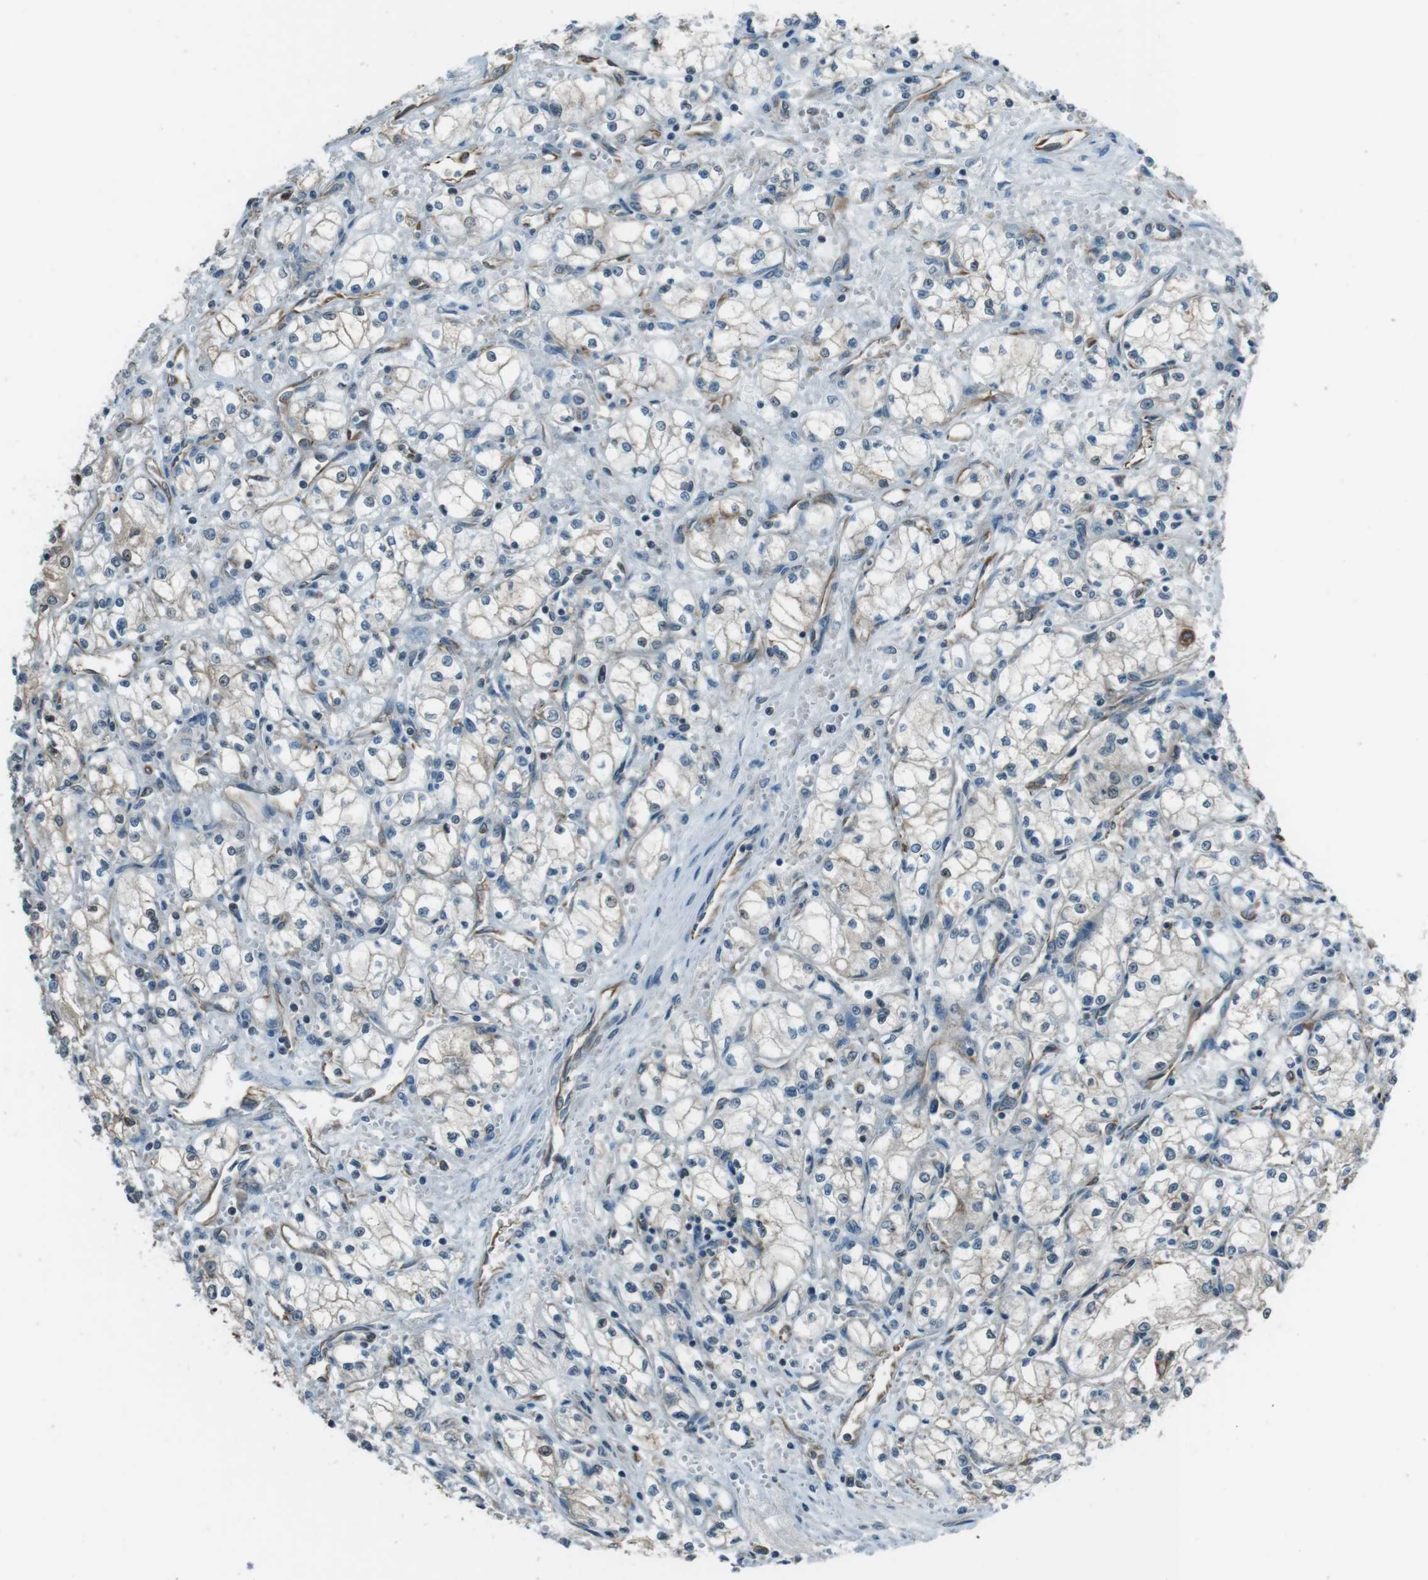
{"staining": {"intensity": "negative", "quantity": "none", "location": "none"}, "tissue": "renal cancer", "cell_type": "Tumor cells", "image_type": "cancer", "snomed": [{"axis": "morphology", "description": "Normal tissue, NOS"}, {"axis": "morphology", "description": "Adenocarcinoma, NOS"}, {"axis": "topography", "description": "Kidney"}], "caption": "The immunohistochemistry (IHC) micrograph has no significant positivity in tumor cells of renal cancer tissue. (DAB IHC with hematoxylin counter stain).", "gene": "PA2G4", "patient": {"sex": "male", "age": 59}}